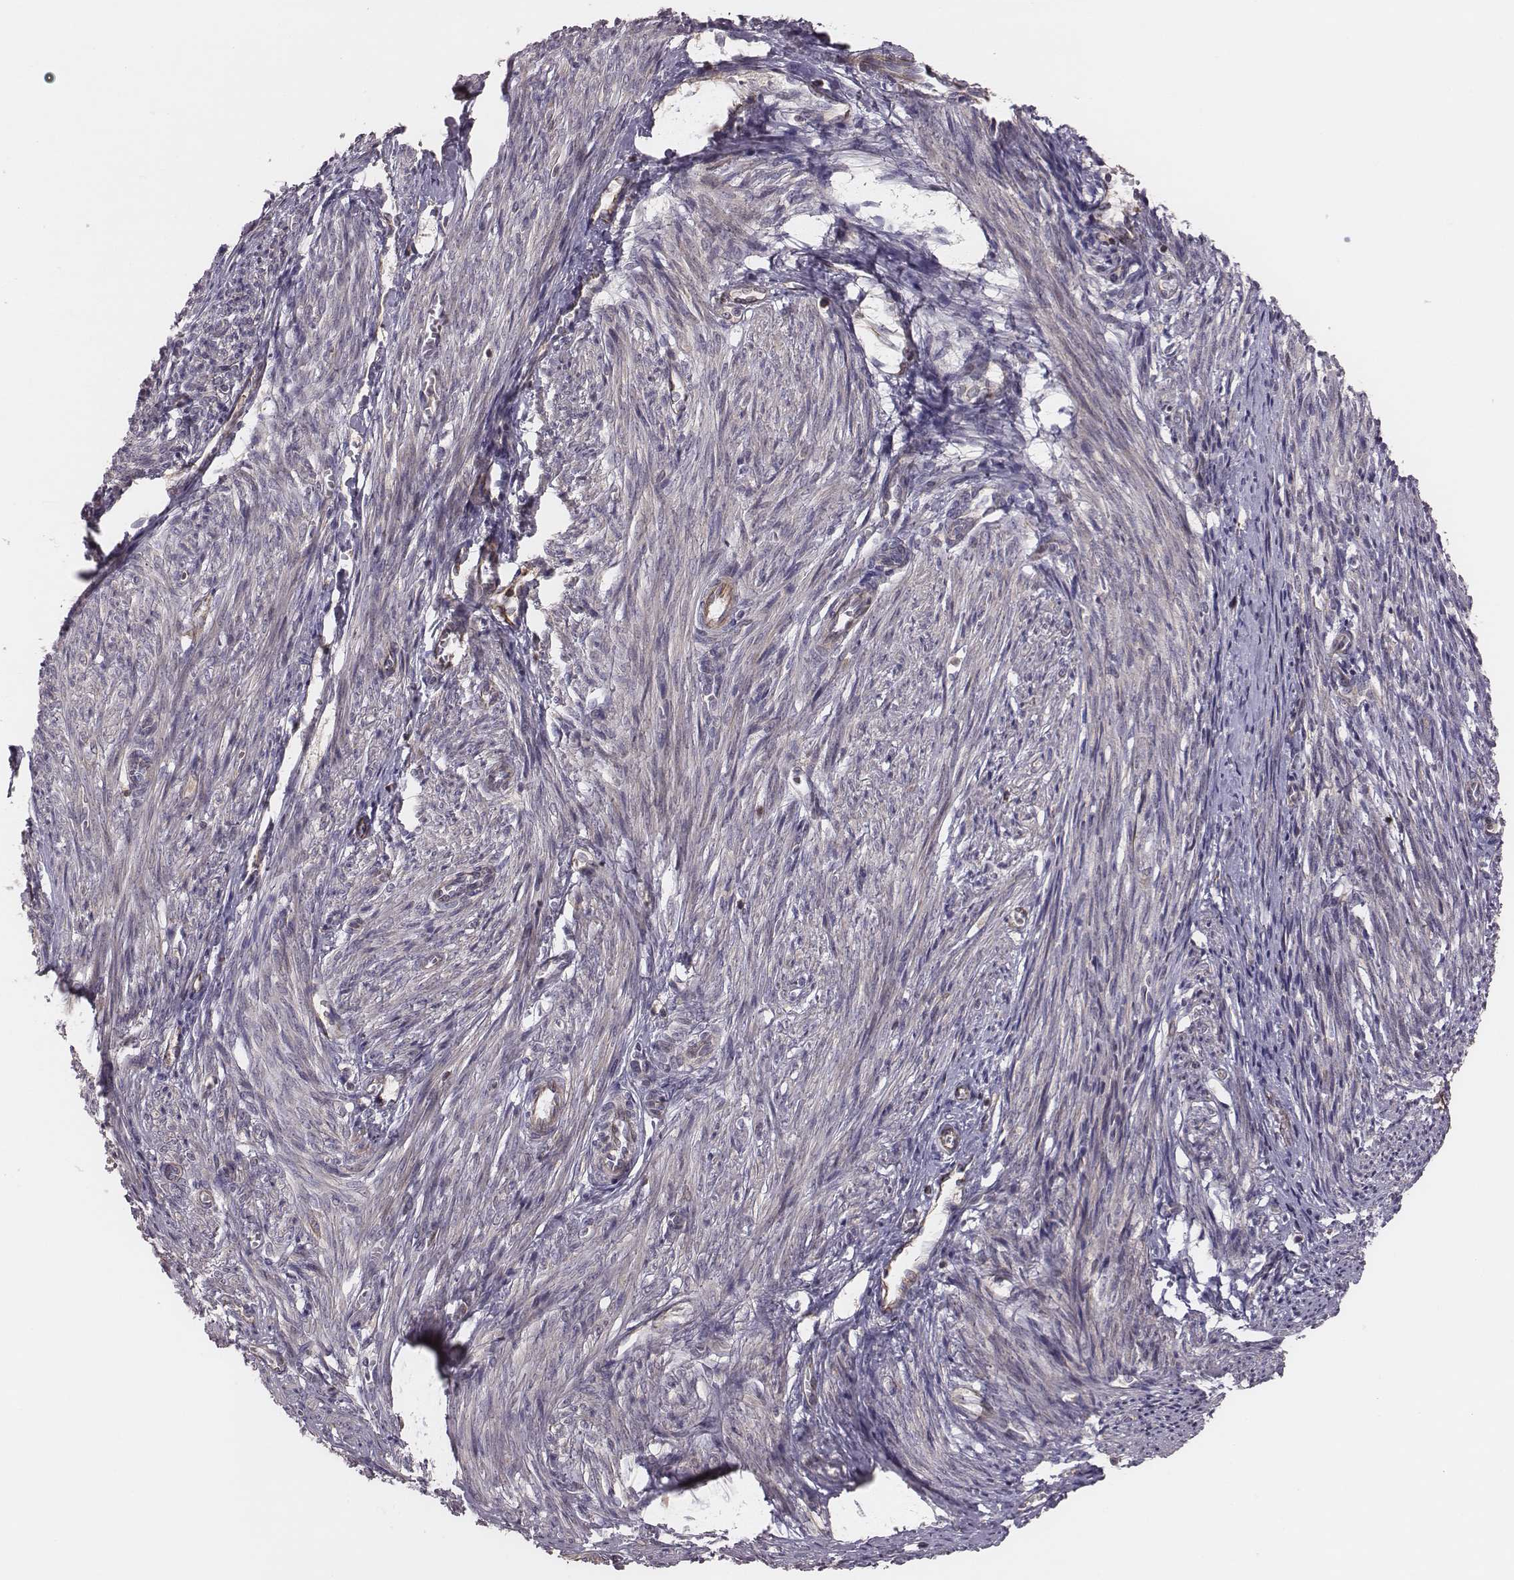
{"staining": {"intensity": "moderate", "quantity": "25%-75%", "location": "cytoplasmic/membranous"}, "tissue": "endometrium", "cell_type": "Cells in endometrial stroma", "image_type": "normal", "snomed": [{"axis": "morphology", "description": "Normal tissue, NOS"}, {"axis": "topography", "description": "Endometrium"}], "caption": "Endometrium stained for a protein exhibits moderate cytoplasmic/membranous positivity in cells in endometrial stroma. The protein of interest is stained brown, and the nuclei are stained in blue (DAB IHC with brightfield microscopy, high magnification).", "gene": "CAD", "patient": {"sex": "female", "age": 50}}